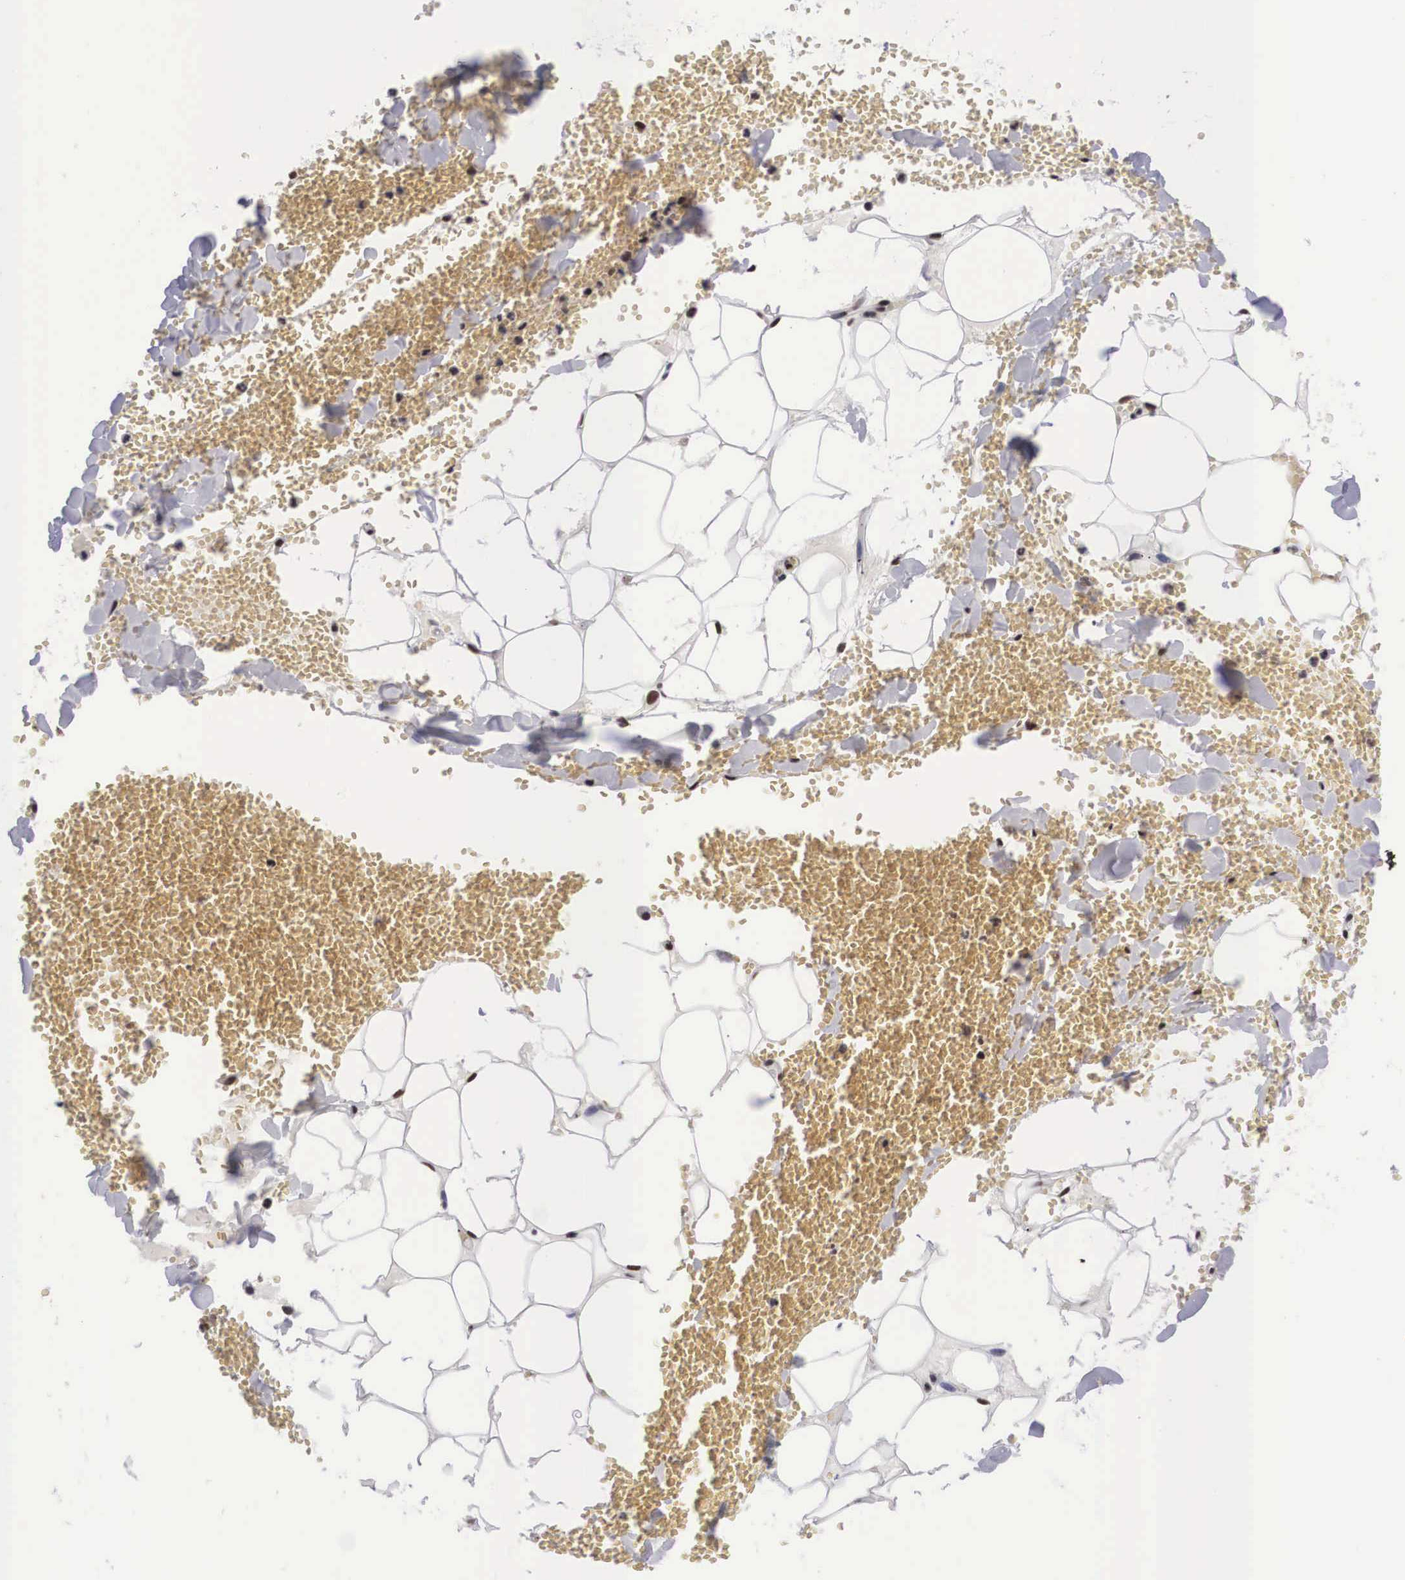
{"staining": {"intensity": "moderate", "quantity": ">75%", "location": "nuclear"}, "tissue": "adipose tissue", "cell_type": "Adipocytes", "image_type": "normal", "snomed": [{"axis": "morphology", "description": "Normal tissue, NOS"}, {"axis": "morphology", "description": "Inflammation, NOS"}, {"axis": "topography", "description": "Lymph node"}, {"axis": "topography", "description": "Peripheral nerve tissue"}], "caption": "A micrograph showing moderate nuclear staining in approximately >75% of adipocytes in benign adipose tissue, as visualized by brown immunohistochemical staining.", "gene": "SF3A1", "patient": {"sex": "male", "age": 52}}